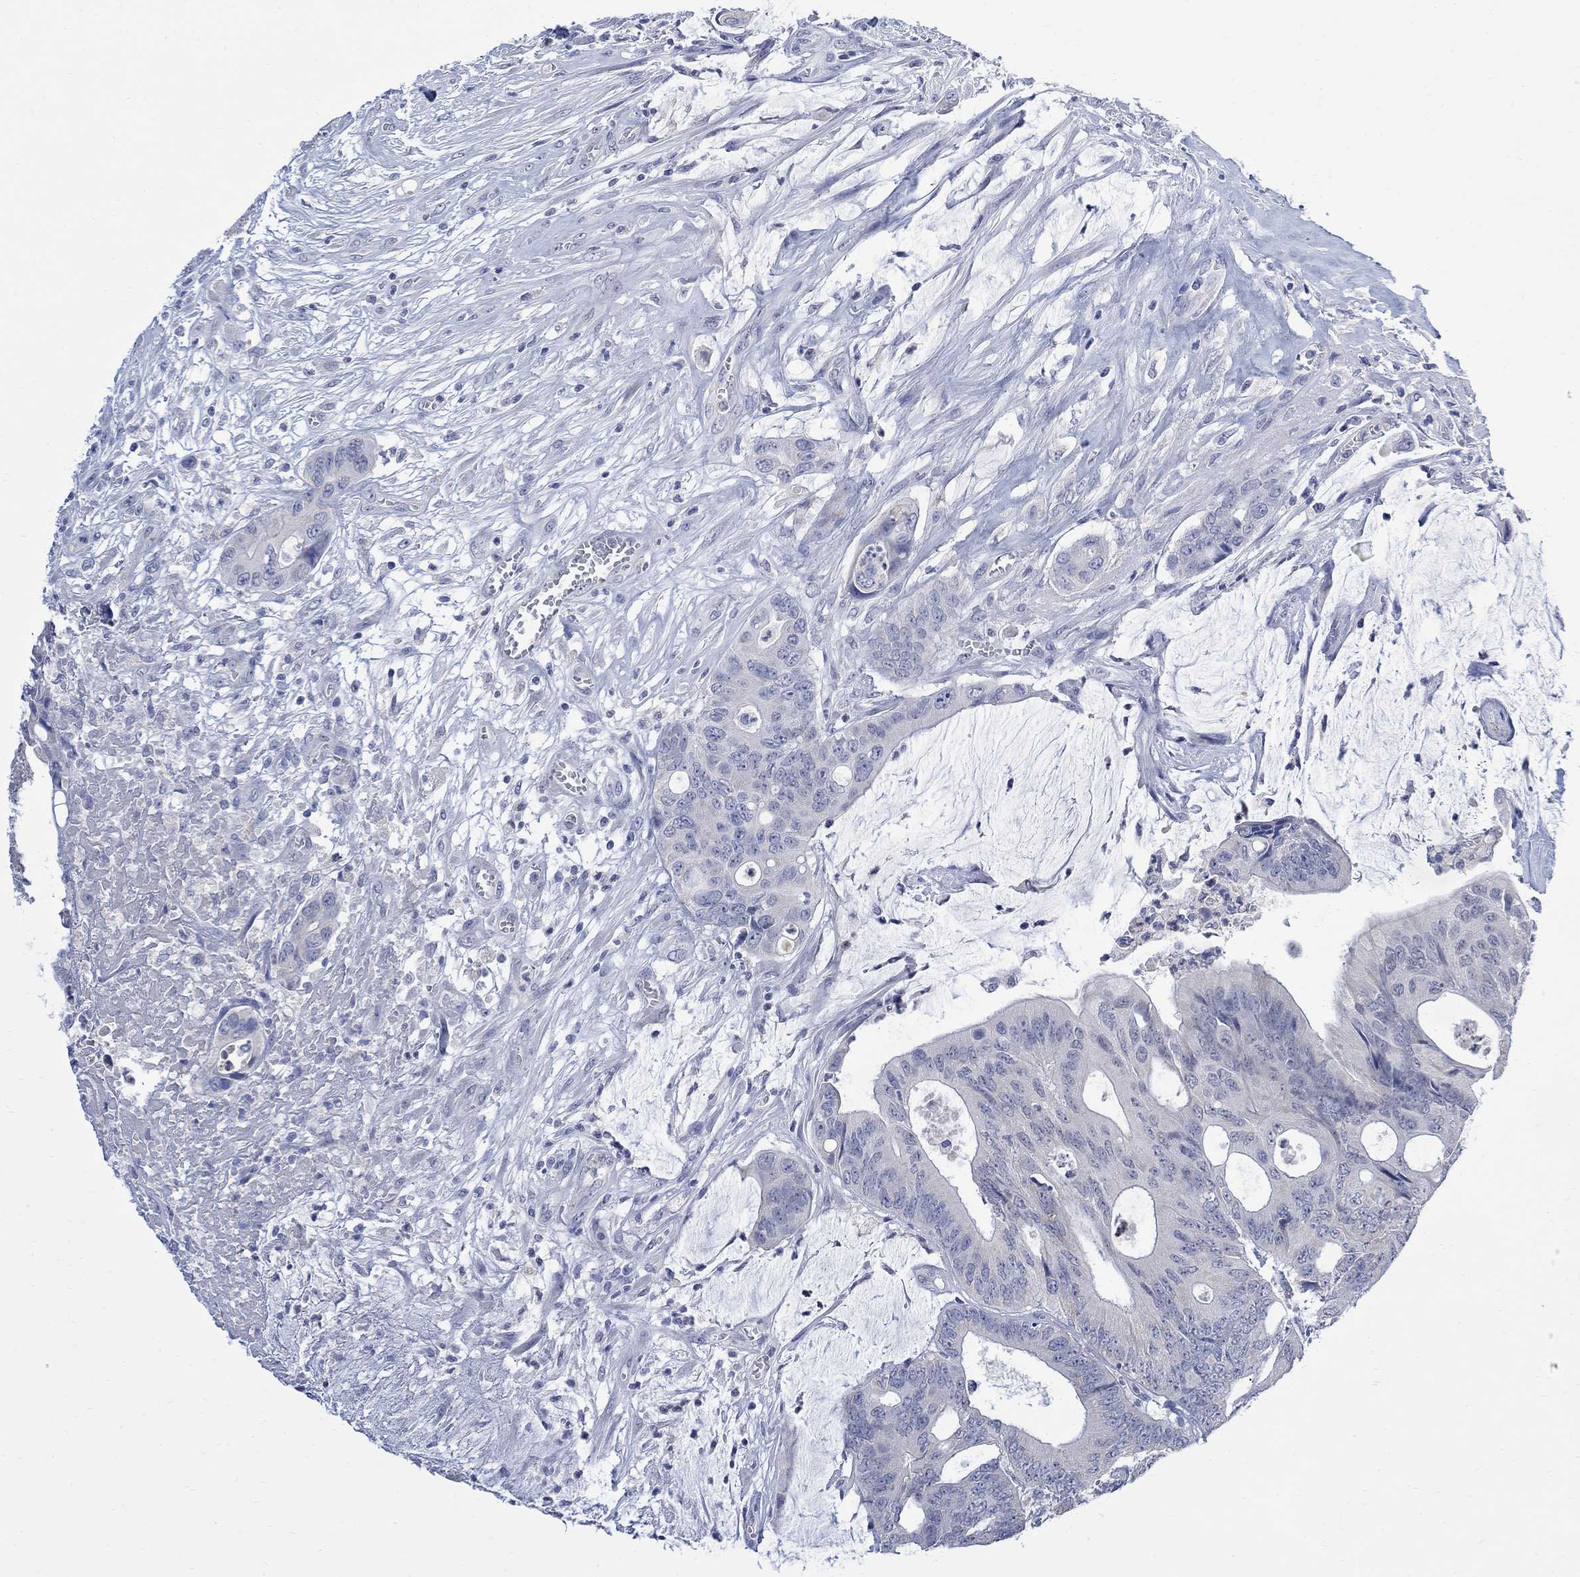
{"staining": {"intensity": "negative", "quantity": "none", "location": "none"}, "tissue": "colorectal cancer", "cell_type": "Tumor cells", "image_type": "cancer", "snomed": [{"axis": "morphology", "description": "Normal tissue, NOS"}, {"axis": "morphology", "description": "Adenocarcinoma, NOS"}, {"axis": "topography", "description": "Colon"}], "caption": "Immunohistochemistry histopathology image of human adenocarcinoma (colorectal) stained for a protein (brown), which shows no staining in tumor cells.", "gene": "FBP2", "patient": {"sex": "male", "age": 65}}